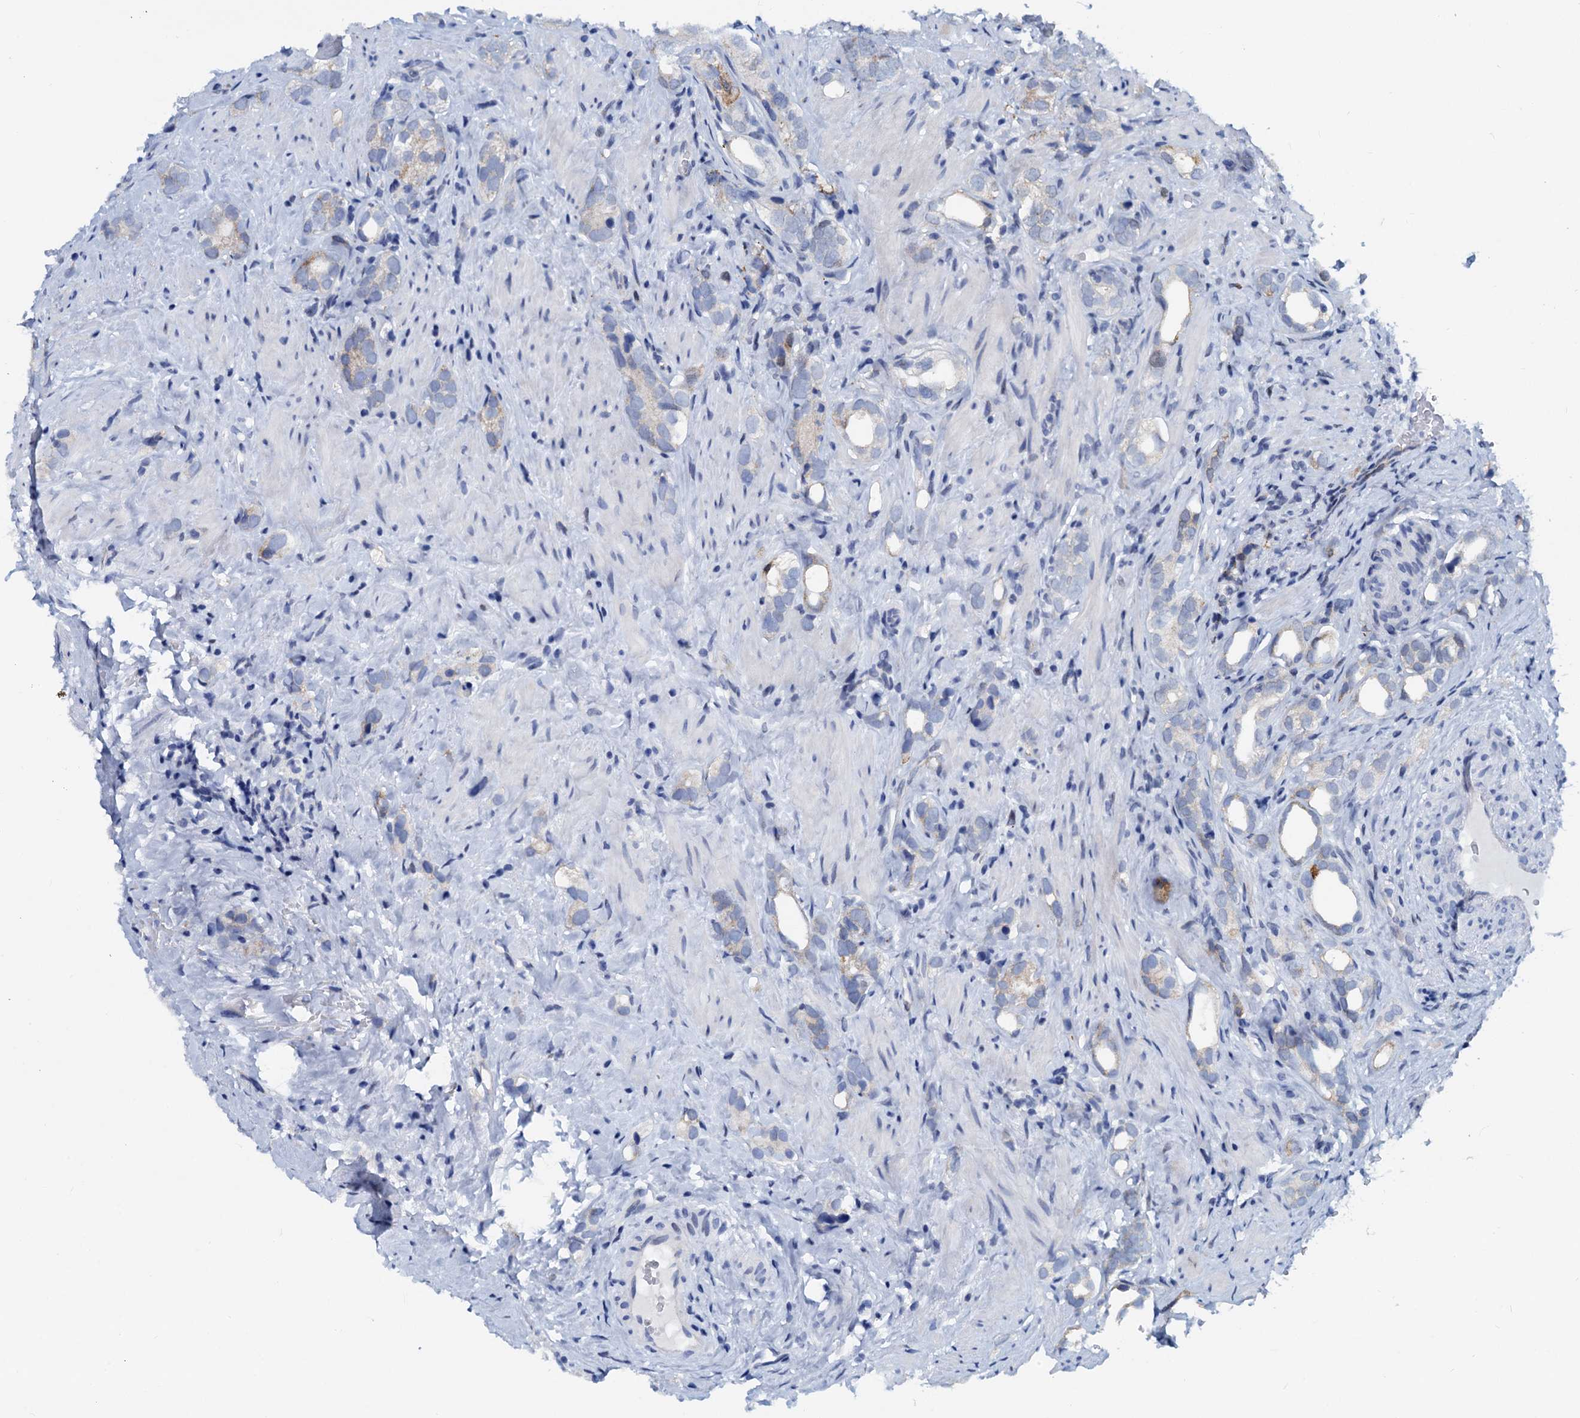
{"staining": {"intensity": "weak", "quantity": "<25%", "location": "cytoplasmic/membranous"}, "tissue": "prostate cancer", "cell_type": "Tumor cells", "image_type": "cancer", "snomed": [{"axis": "morphology", "description": "Adenocarcinoma, High grade"}, {"axis": "topography", "description": "Prostate"}], "caption": "Tumor cells show no significant staining in high-grade adenocarcinoma (prostate).", "gene": "PTGES3", "patient": {"sex": "male", "age": 63}}